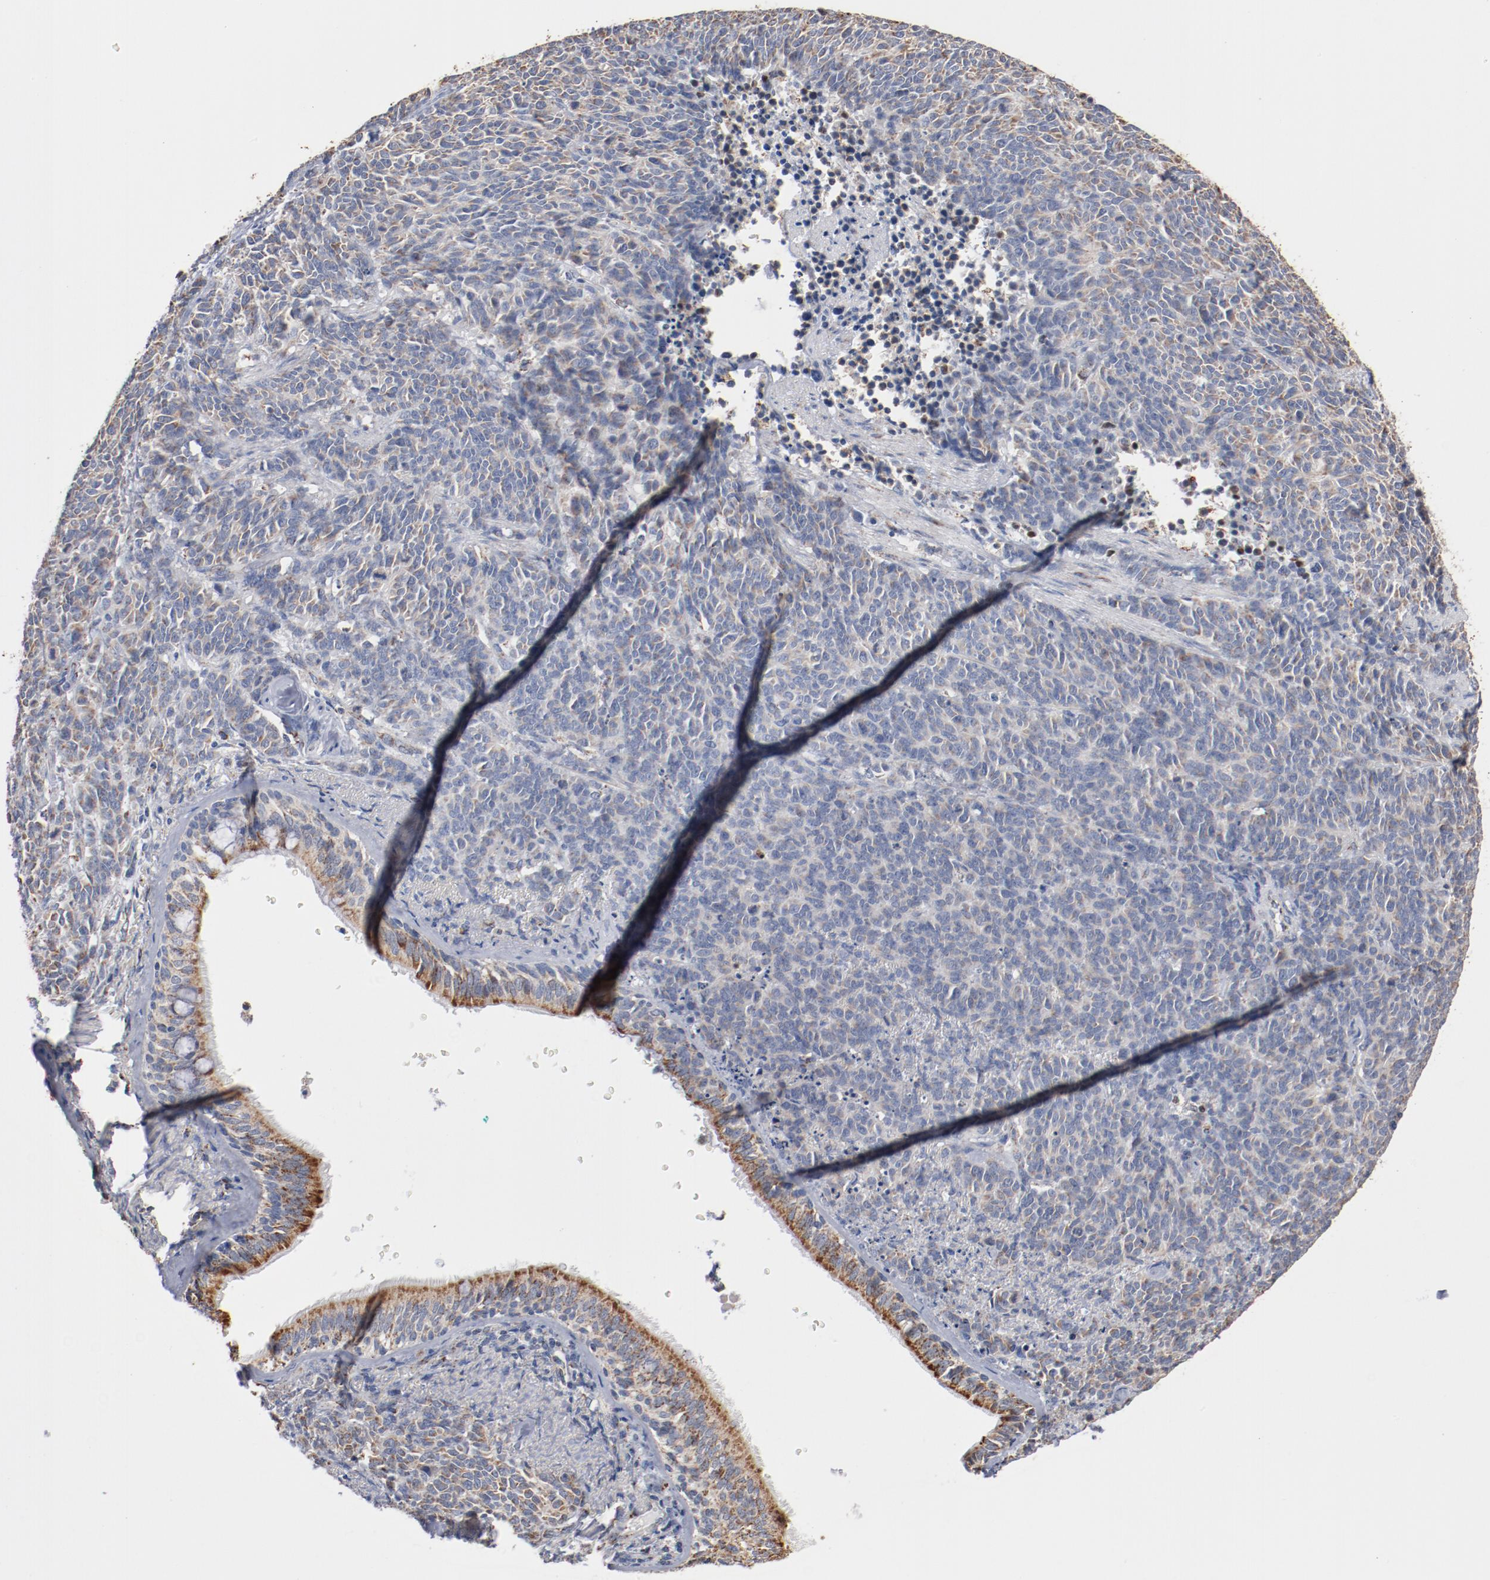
{"staining": {"intensity": "weak", "quantity": ">75%", "location": "cytoplasmic/membranous"}, "tissue": "lung cancer", "cell_type": "Tumor cells", "image_type": "cancer", "snomed": [{"axis": "morphology", "description": "Neoplasm, malignant, NOS"}, {"axis": "topography", "description": "Lung"}], "caption": "Protein staining reveals weak cytoplasmic/membranous expression in approximately >75% of tumor cells in neoplasm (malignant) (lung).", "gene": "NDUFS4", "patient": {"sex": "female", "age": 58}}